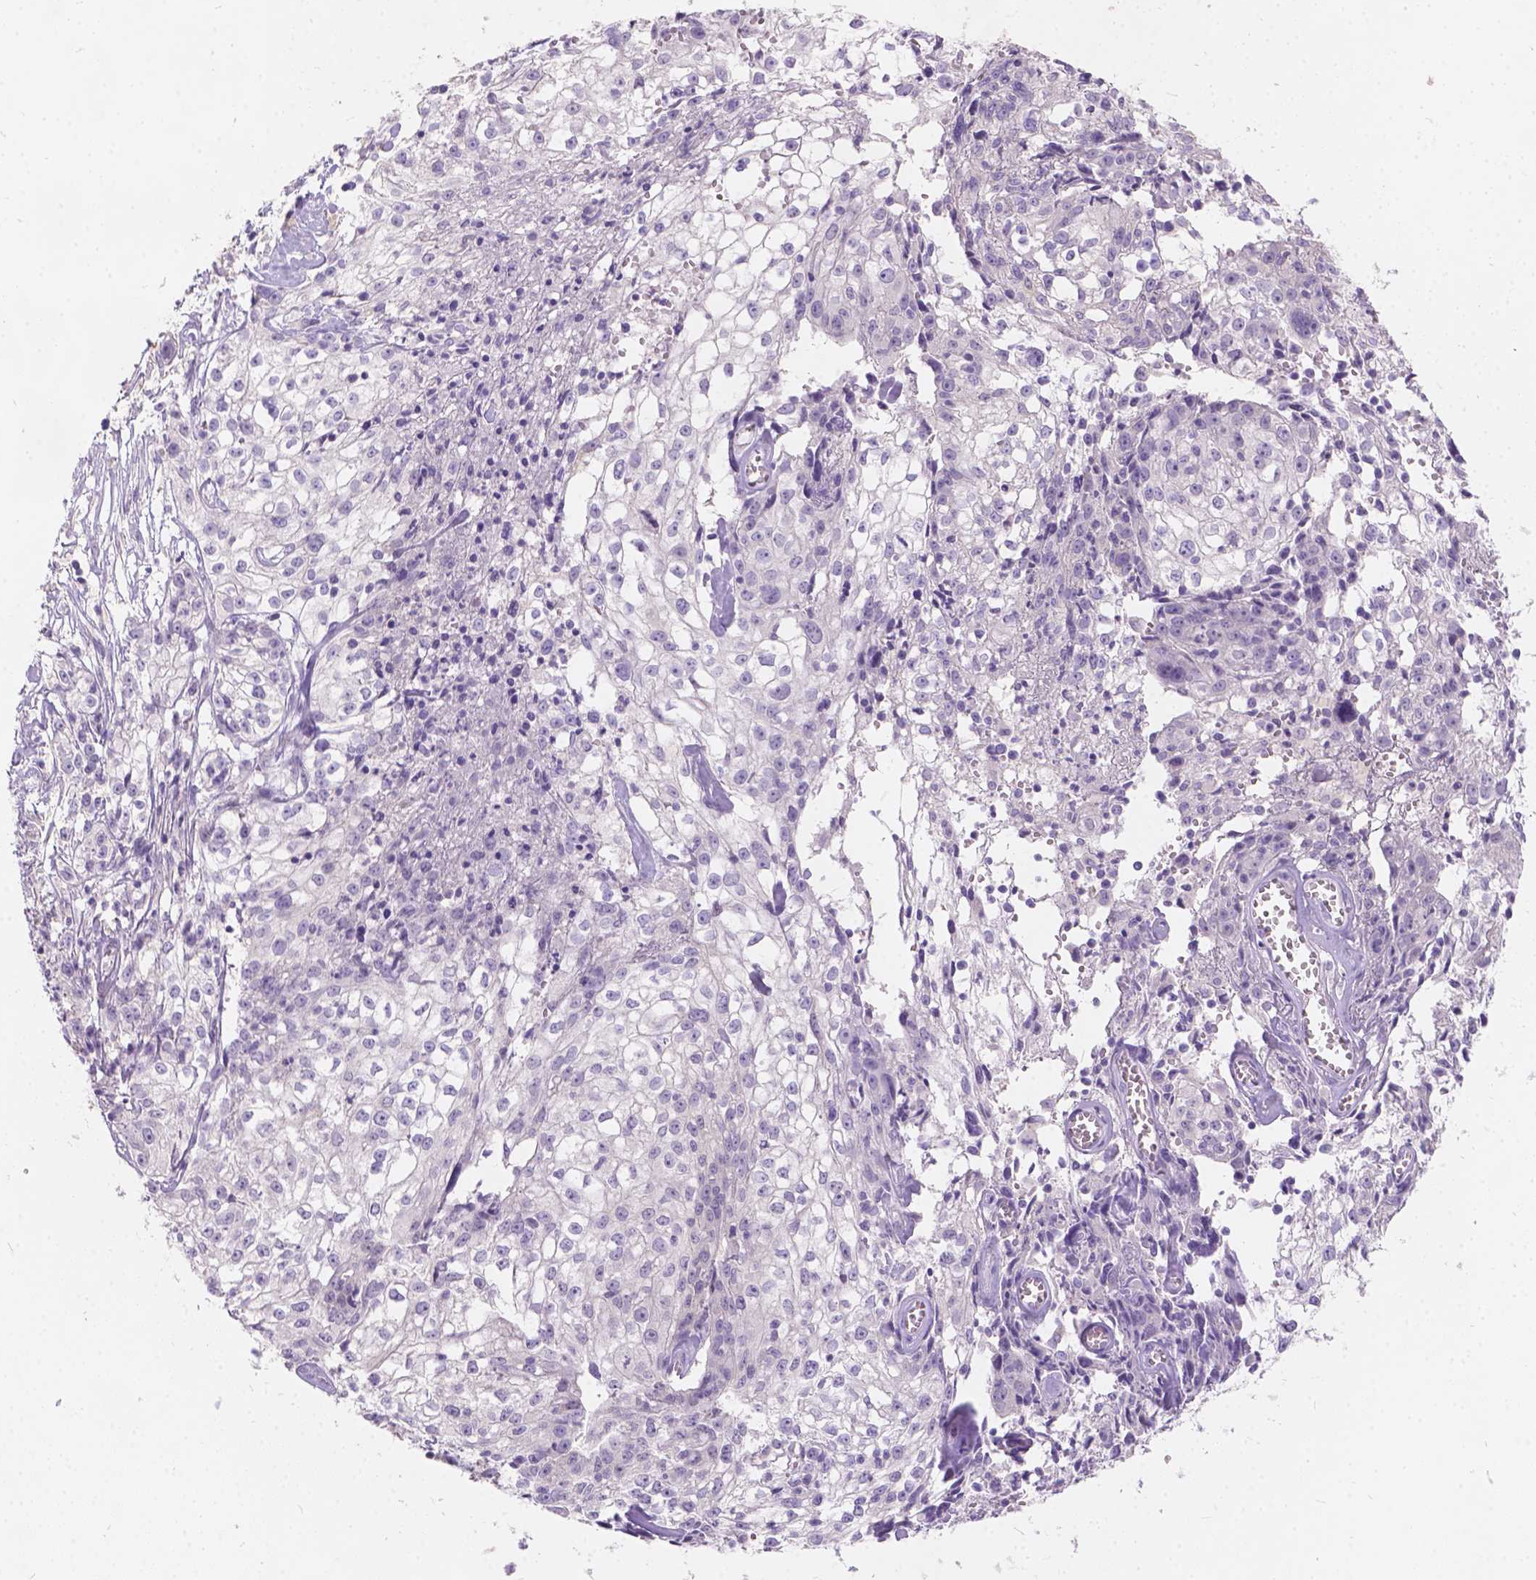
{"staining": {"intensity": "negative", "quantity": "none", "location": "none"}, "tissue": "cervical cancer", "cell_type": "Tumor cells", "image_type": "cancer", "snomed": [{"axis": "morphology", "description": "Squamous cell carcinoma, NOS"}, {"axis": "topography", "description": "Cervix"}], "caption": "A high-resolution photomicrograph shows immunohistochemistry staining of cervical cancer (squamous cell carcinoma), which exhibits no significant expression in tumor cells.", "gene": "PEX11G", "patient": {"sex": "female", "age": 85}}